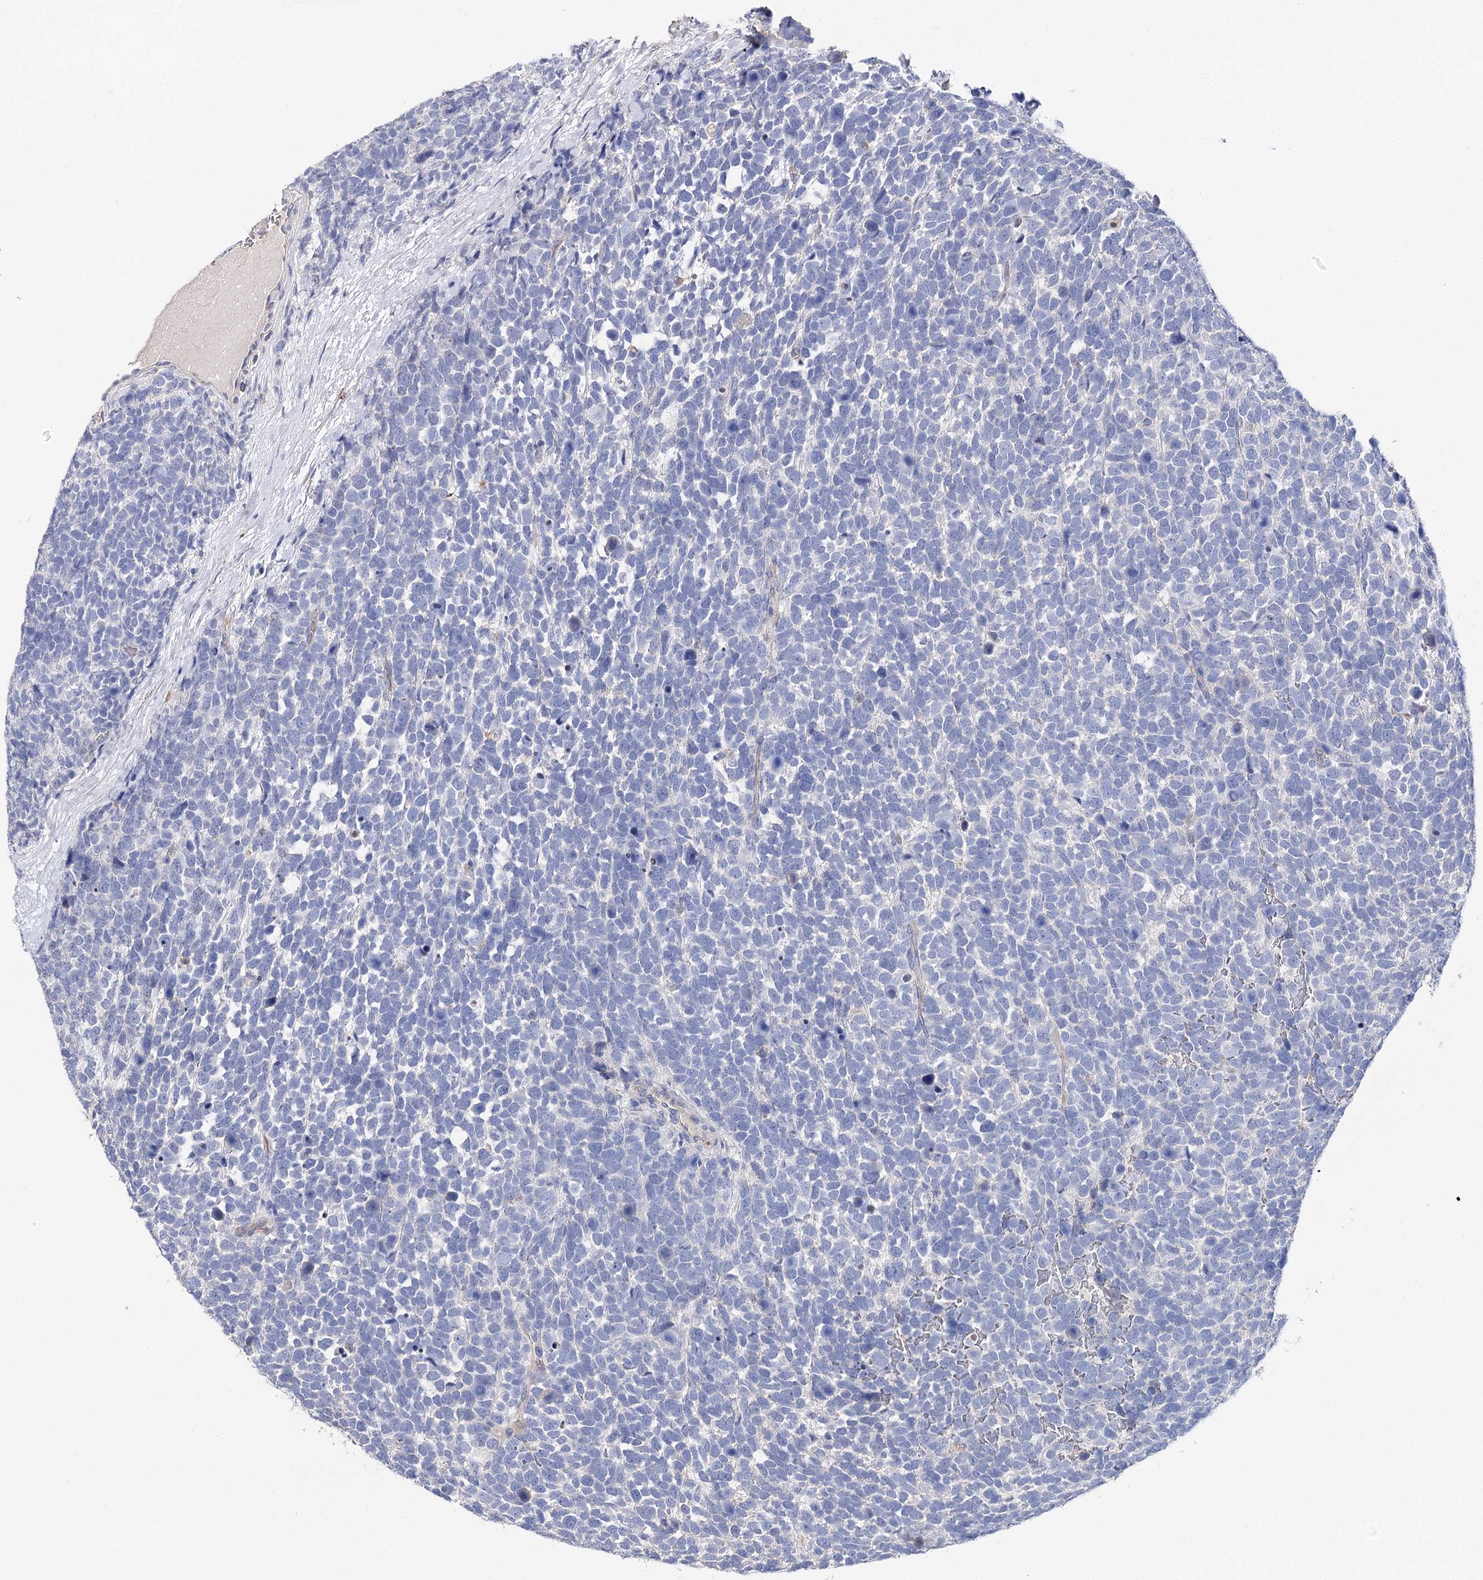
{"staining": {"intensity": "negative", "quantity": "none", "location": "none"}, "tissue": "urothelial cancer", "cell_type": "Tumor cells", "image_type": "cancer", "snomed": [{"axis": "morphology", "description": "Urothelial carcinoma, High grade"}, {"axis": "topography", "description": "Urinary bladder"}], "caption": "Tumor cells show no significant protein staining in urothelial carcinoma (high-grade).", "gene": "EPYC", "patient": {"sex": "female", "age": 82}}